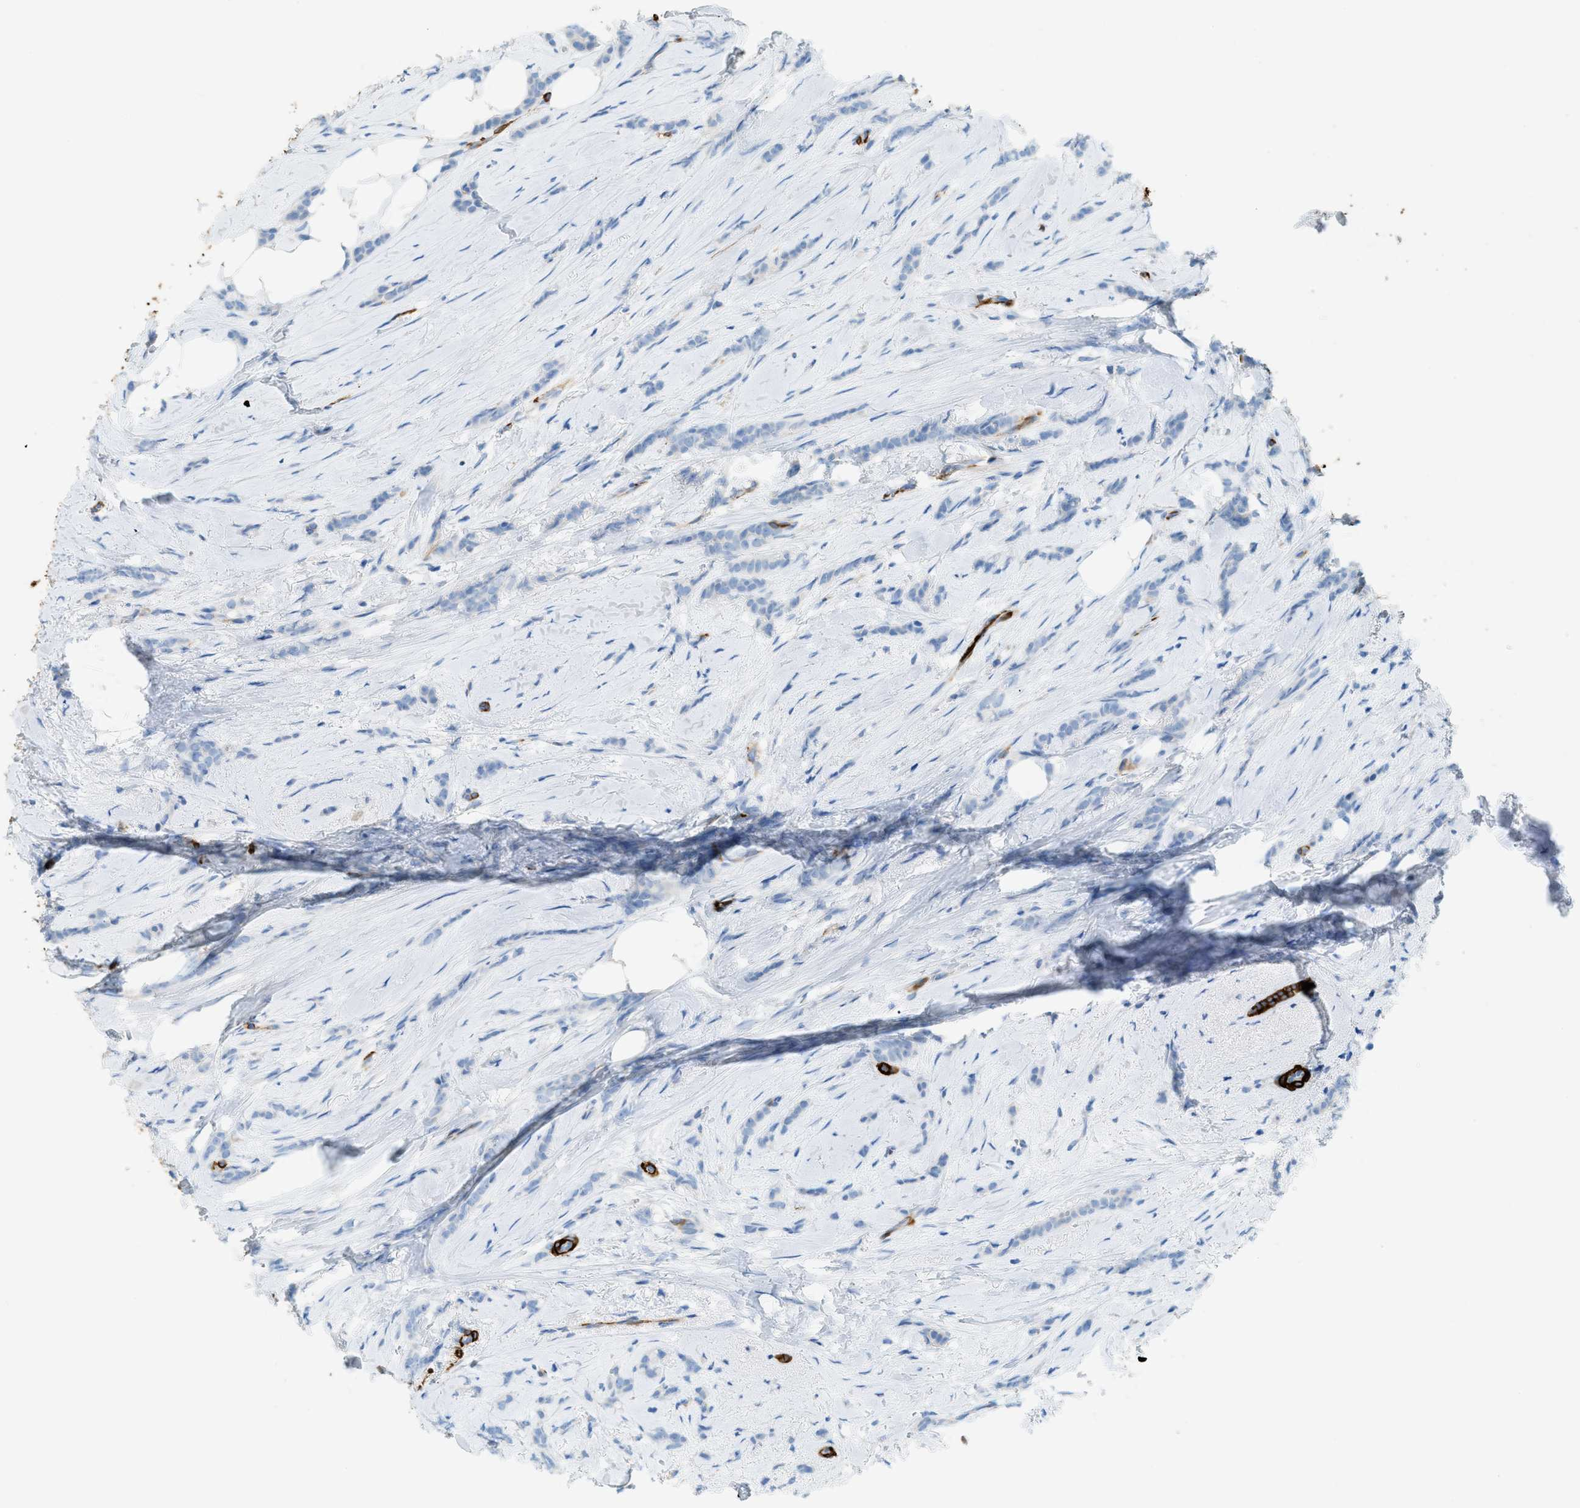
{"staining": {"intensity": "negative", "quantity": "none", "location": "none"}, "tissue": "breast cancer", "cell_type": "Tumor cells", "image_type": "cancer", "snomed": [{"axis": "morphology", "description": "Lobular carcinoma, in situ"}, {"axis": "morphology", "description": "Lobular carcinoma"}, {"axis": "topography", "description": "Breast"}], "caption": "The histopathology image displays no staining of tumor cells in breast lobular carcinoma.", "gene": "MYH11", "patient": {"sex": "female", "age": 41}}